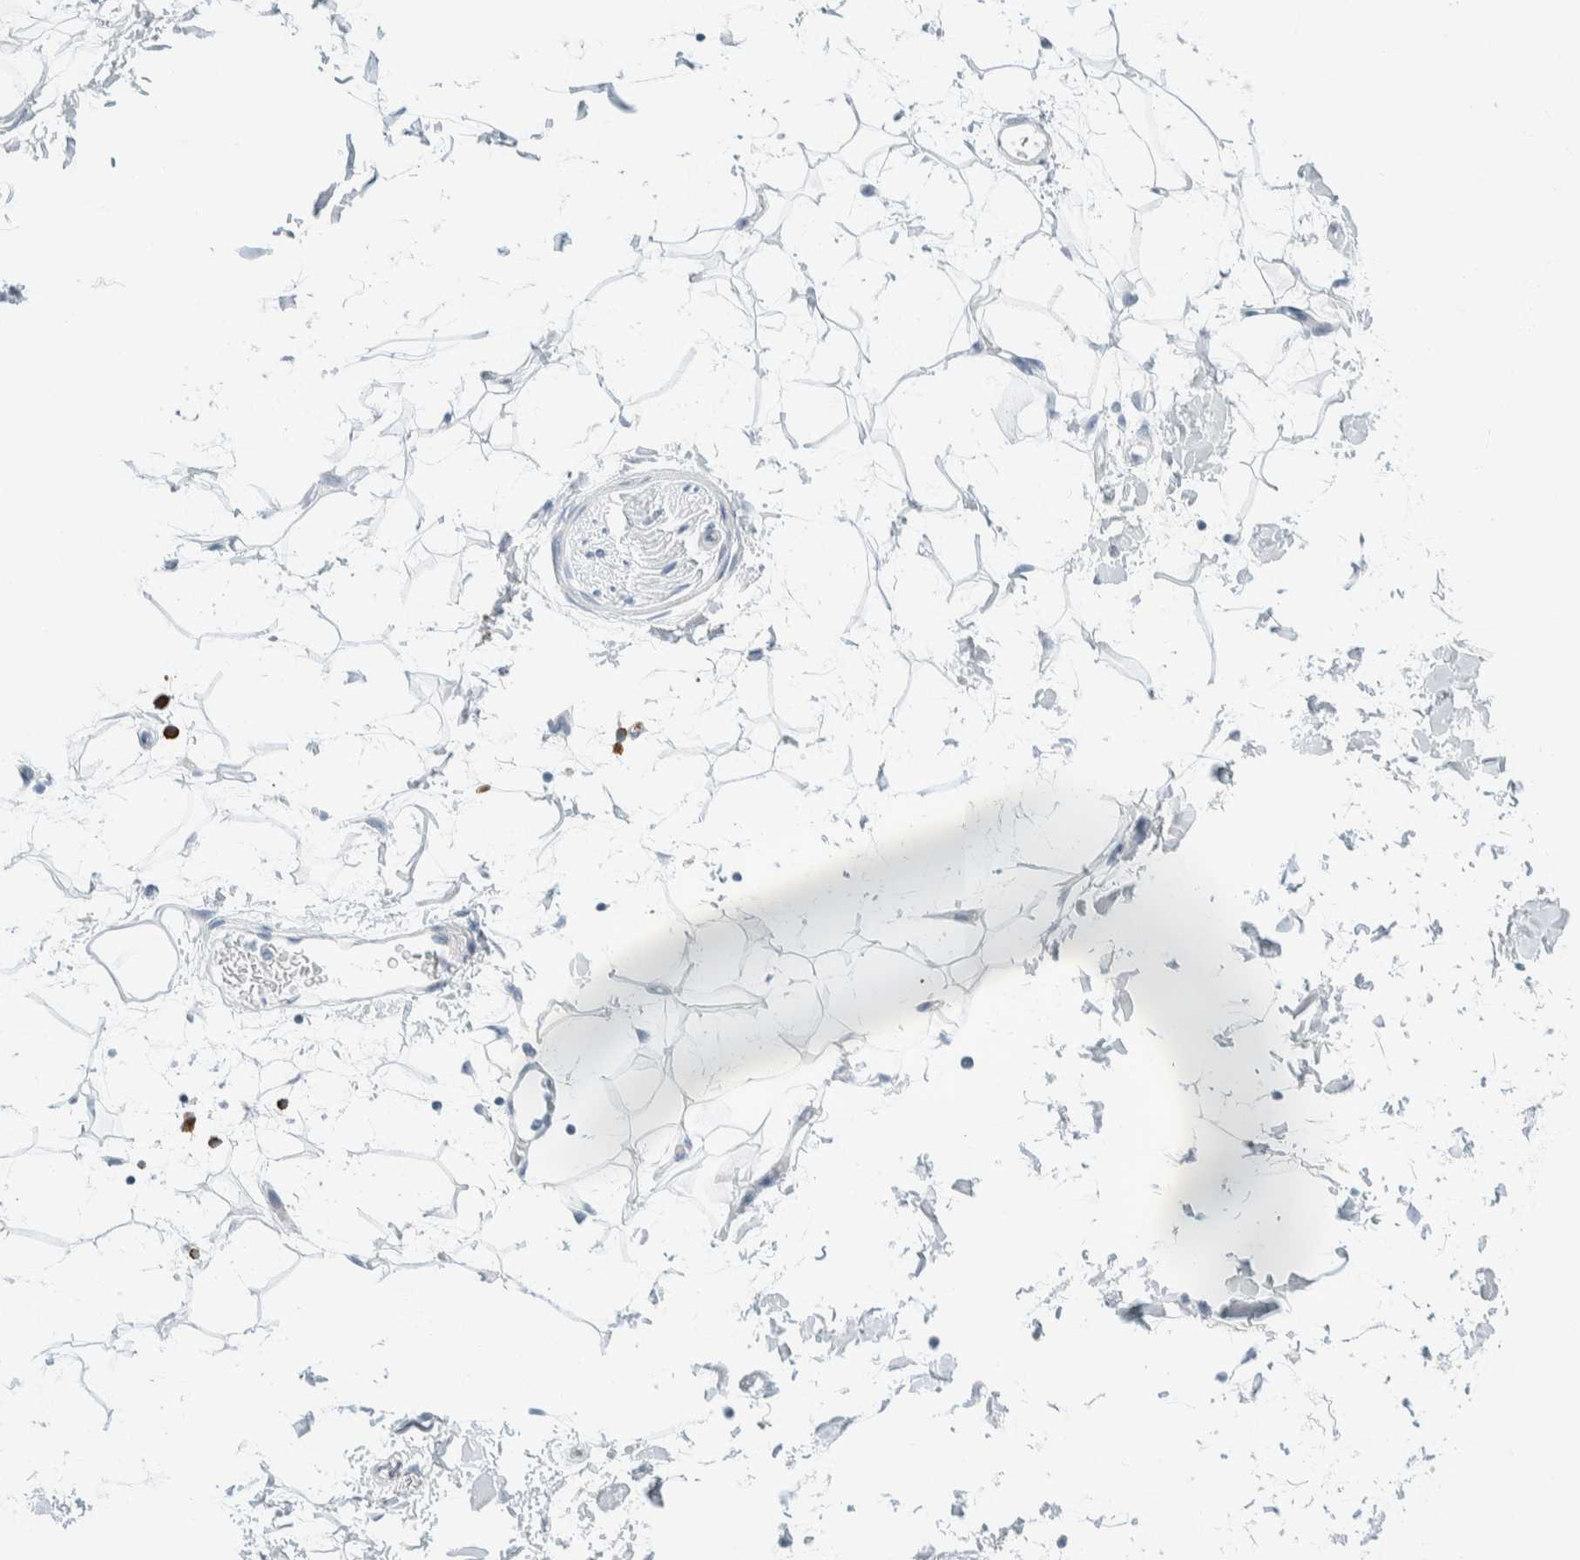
{"staining": {"intensity": "negative", "quantity": "none", "location": "none"}, "tissue": "adipose tissue", "cell_type": "Adipocytes", "image_type": "normal", "snomed": [{"axis": "morphology", "description": "Normal tissue, NOS"}, {"axis": "topography", "description": "Soft tissue"}], "caption": "Adipocytes show no significant protein staining in benign adipose tissue. (Stains: DAB (3,3'-diaminobenzidine) IHC with hematoxylin counter stain, Microscopy: brightfield microscopy at high magnification).", "gene": "ARHGAP27", "patient": {"sex": "male", "age": 72}}